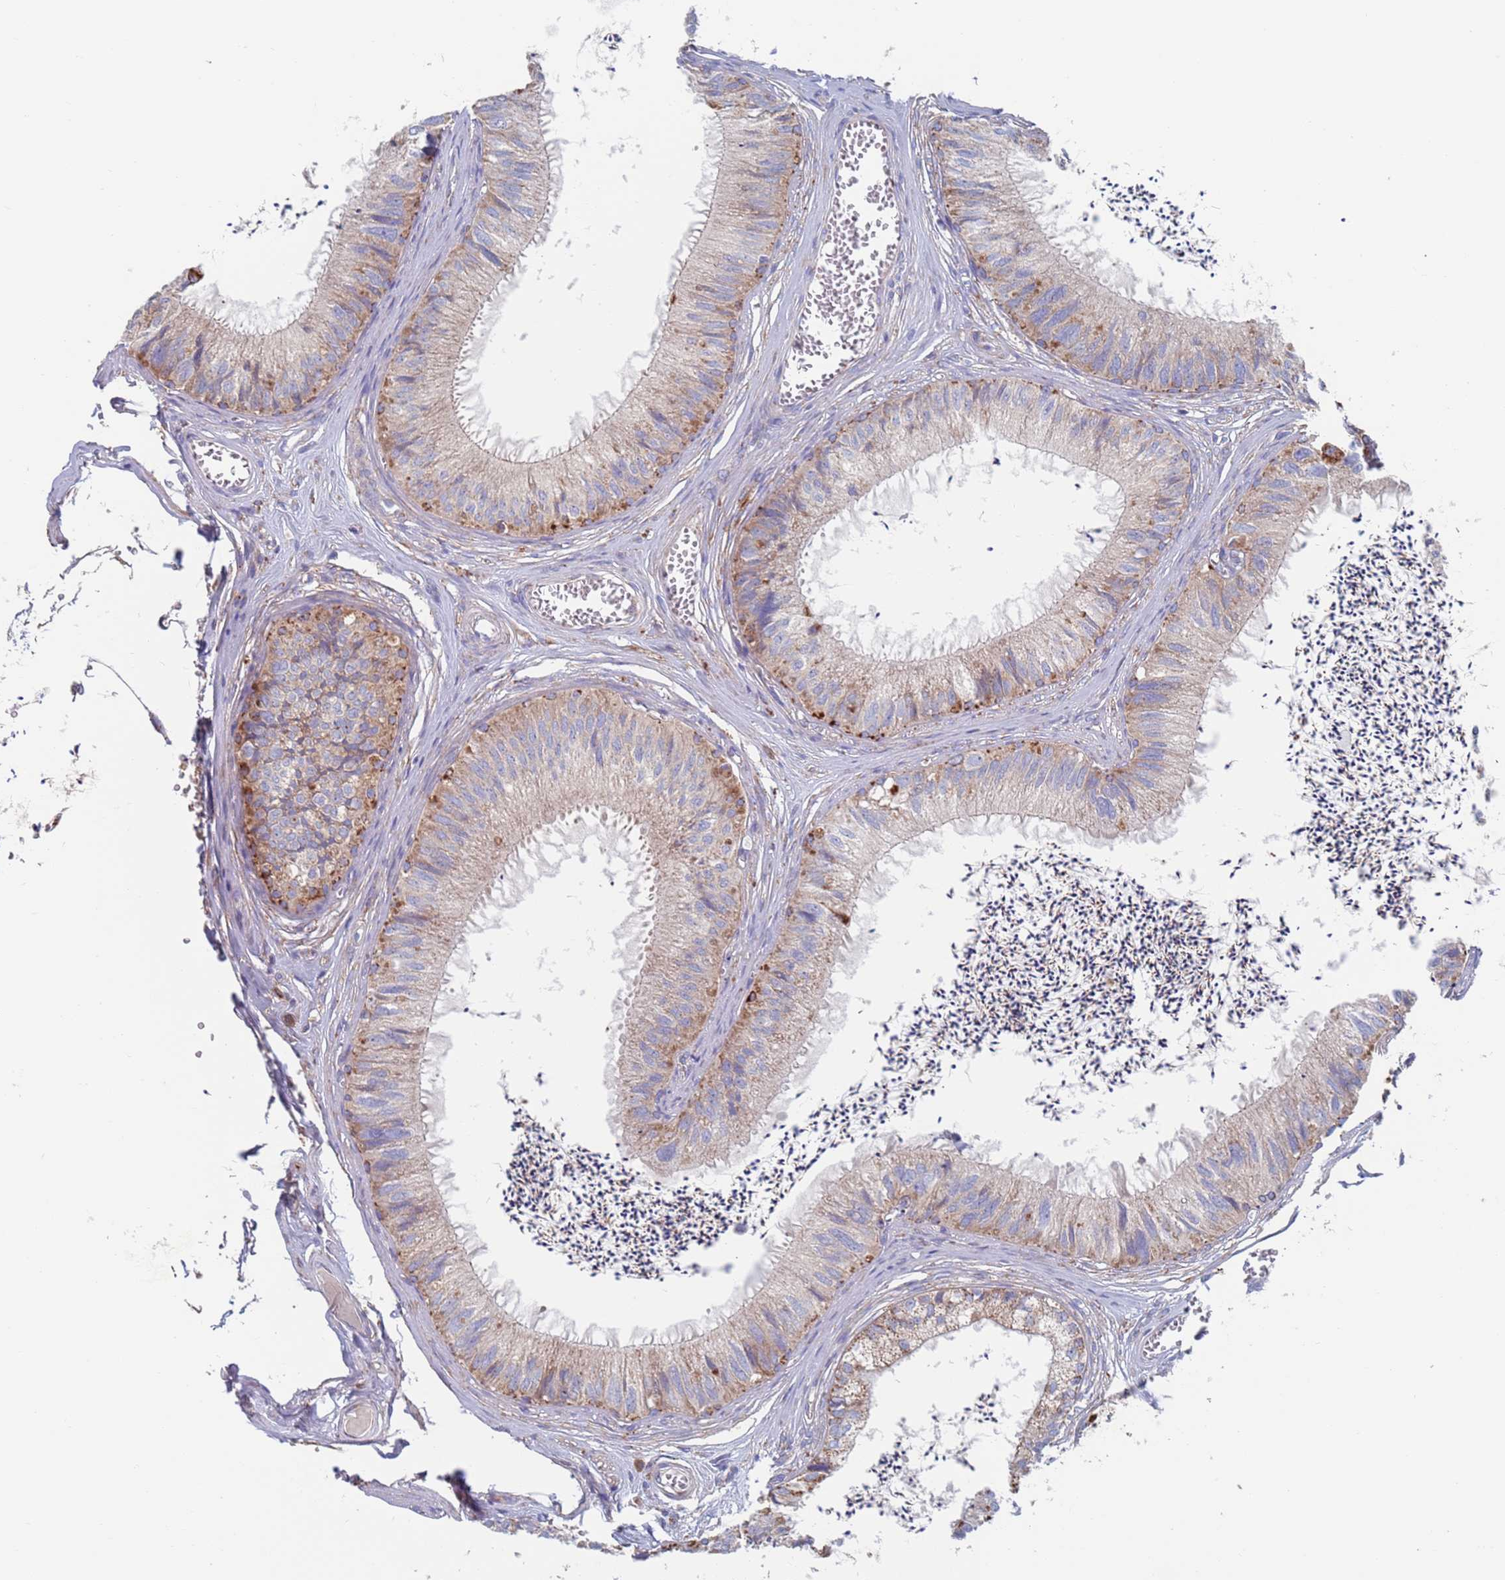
{"staining": {"intensity": "moderate", "quantity": "<25%", "location": "cytoplasmic/membranous"}, "tissue": "epididymis", "cell_type": "Glandular cells", "image_type": "normal", "snomed": [{"axis": "morphology", "description": "Normal tissue, NOS"}, {"axis": "topography", "description": "Epididymis"}], "caption": "Epididymis stained with IHC displays moderate cytoplasmic/membranous expression in approximately <25% of glandular cells. (Brightfield microscopy of DAB IHC at high magnification).", "gene": "CHCHD6", "patient": {"sex": "male", "age": 79}}